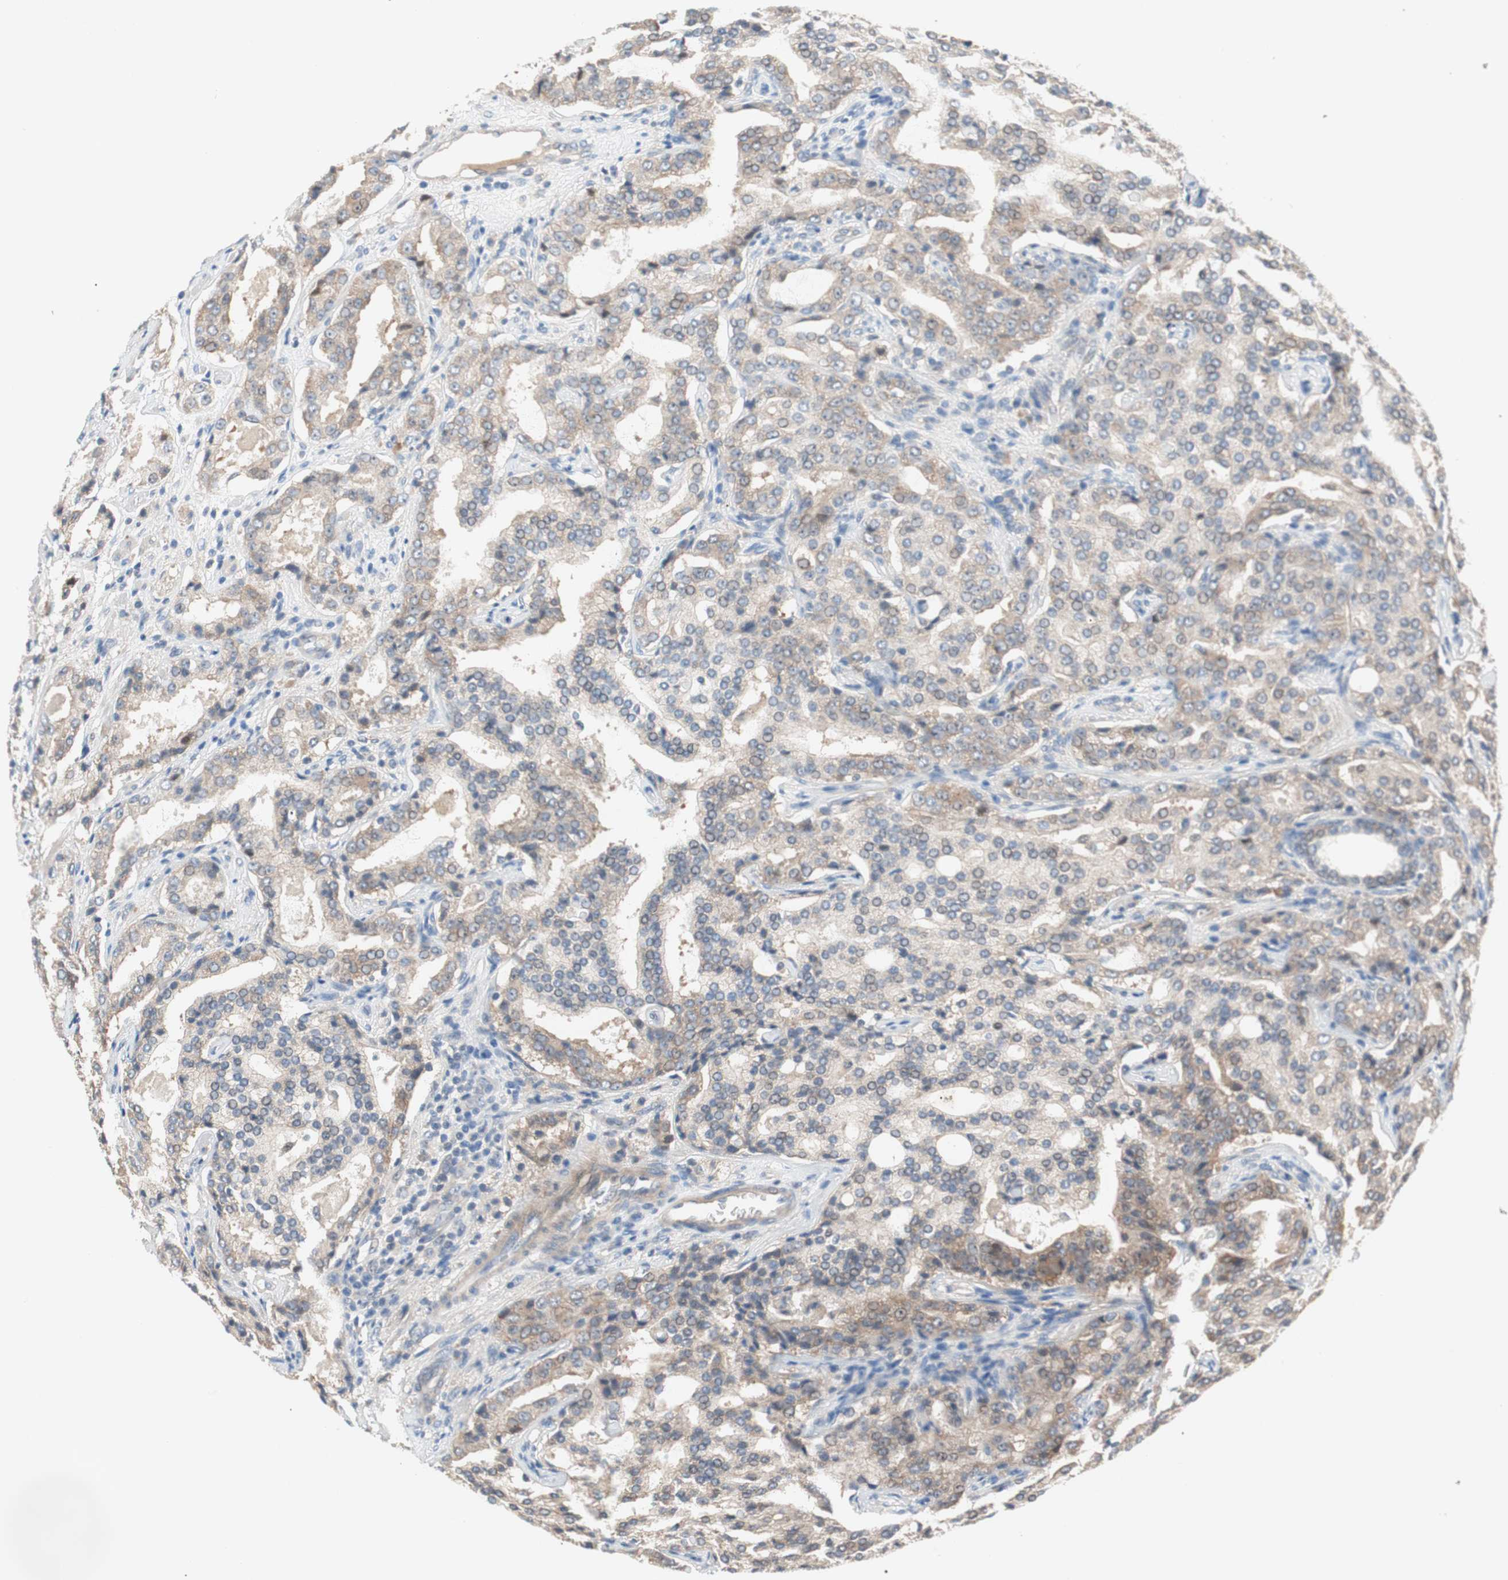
{"staining": {"intensity": "weak", "quantity": ">75%", "location": "cytoplasmic/membranous"}, "tissue": "prostate cancer", "cell_type": "Tumor cells", "image_type": "cancer", "snomed": [{"axis": "morphology", "description": "Adenocarcinoma, High grade"}, {"axis": "topography", "description": "Prostate"}], "caption": "Tumor cells demonstrate low levels of weak cytoplasmic/membranous positivity in approximately >75% of cells in high-grade adenocarcinoma (prostate). The protein is shown in brown color, while the nuclei are stained blue.", "gene": "PCK1", "patient": {"sex": "male", "age": 72}}